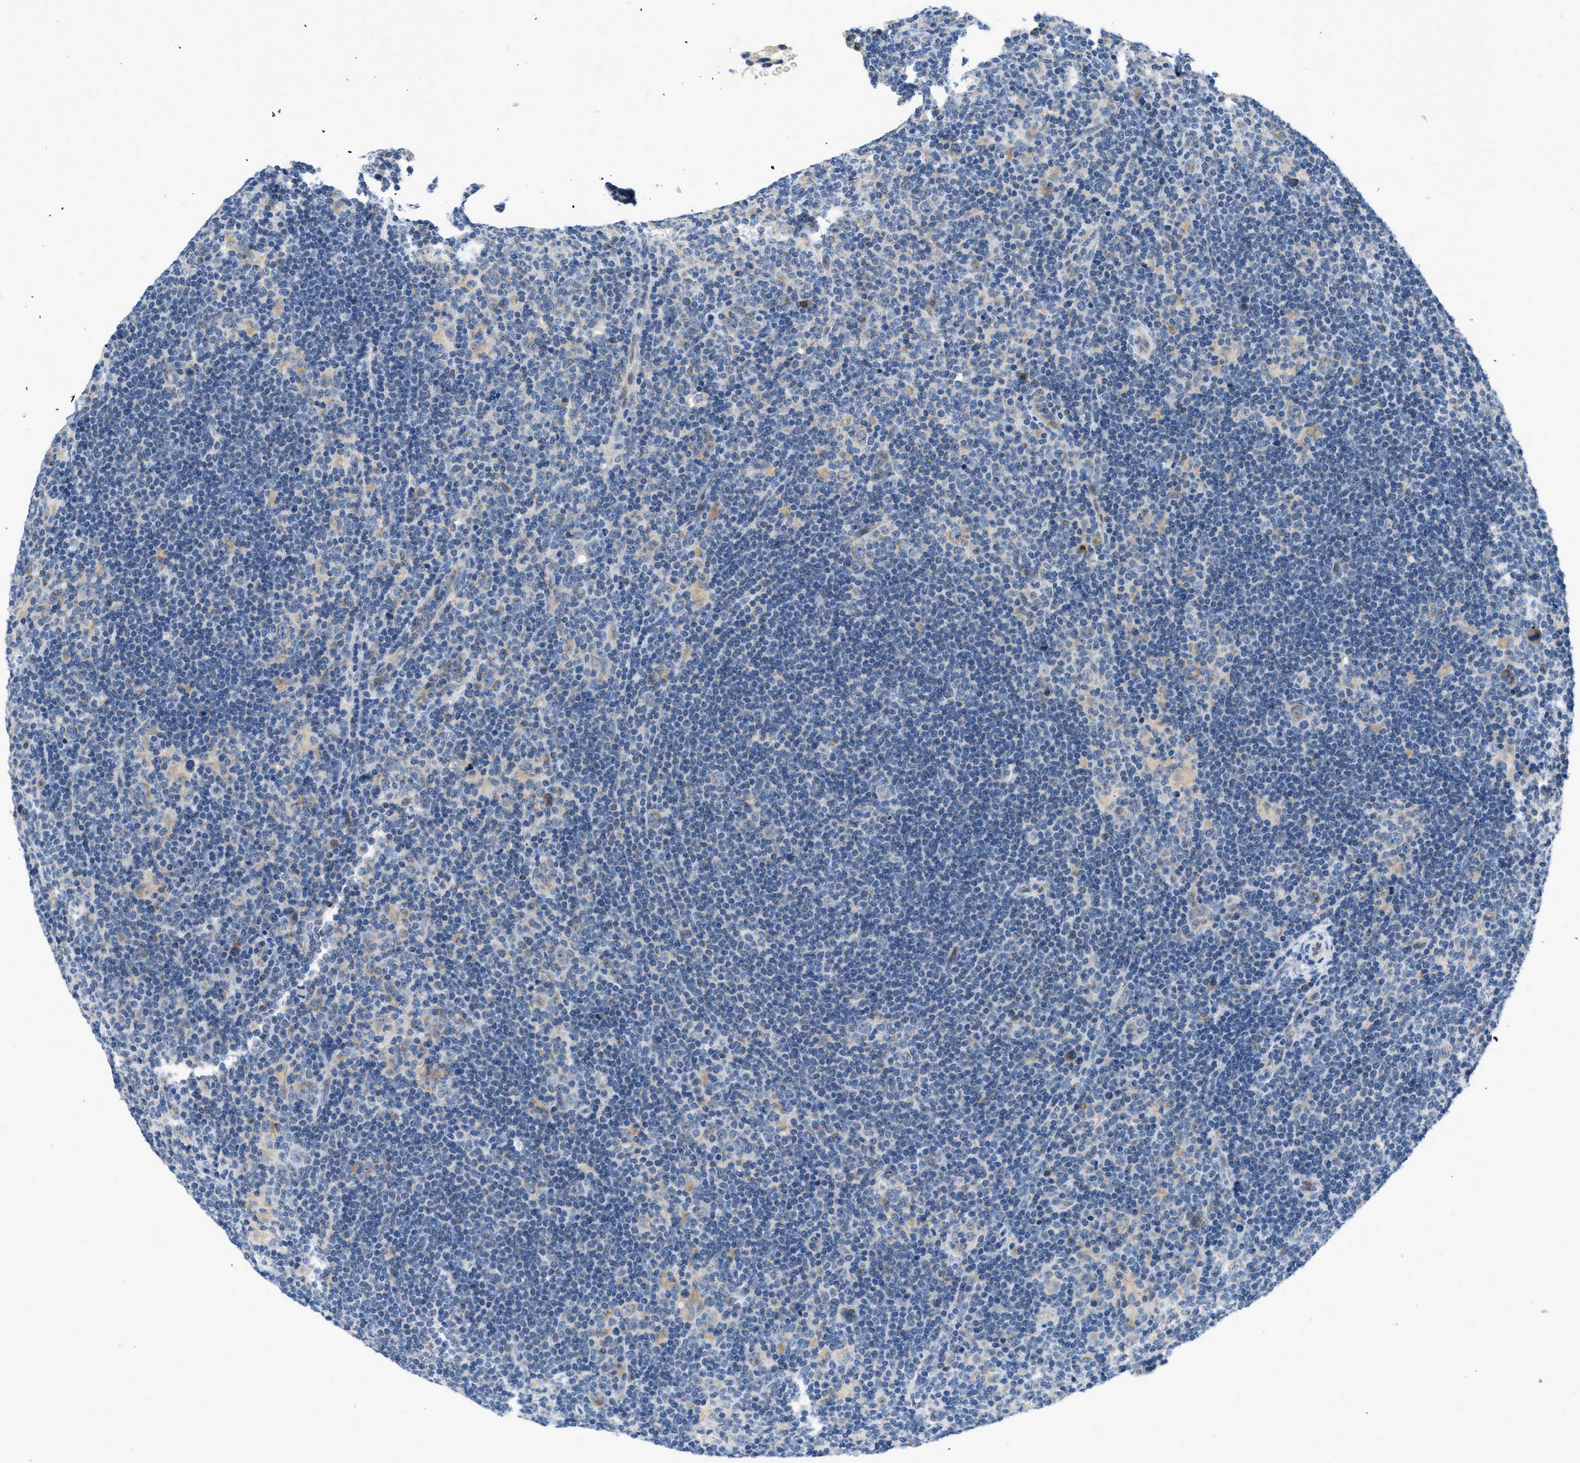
{"staining": {"intensity": "moderate", "quantity": "<25%", "location": "cytoplasmic/membranous"}, "tissue": "lymphoma", "cell_type": "Tumor cells", "image_type": "cancer", "snomed": [{"axis": "morphology", "description": "Hodgkin's disease, NOS"}, {"axis": "topography", "description": "Lymph node"}], "caption": "Lymphoma stained with a brown dye displays moderate cytoplasmic/membranous positive expression in about <25% of tumor cells.", "gene": "PNKD", "patient": {"sex": "female", "age": 57}}